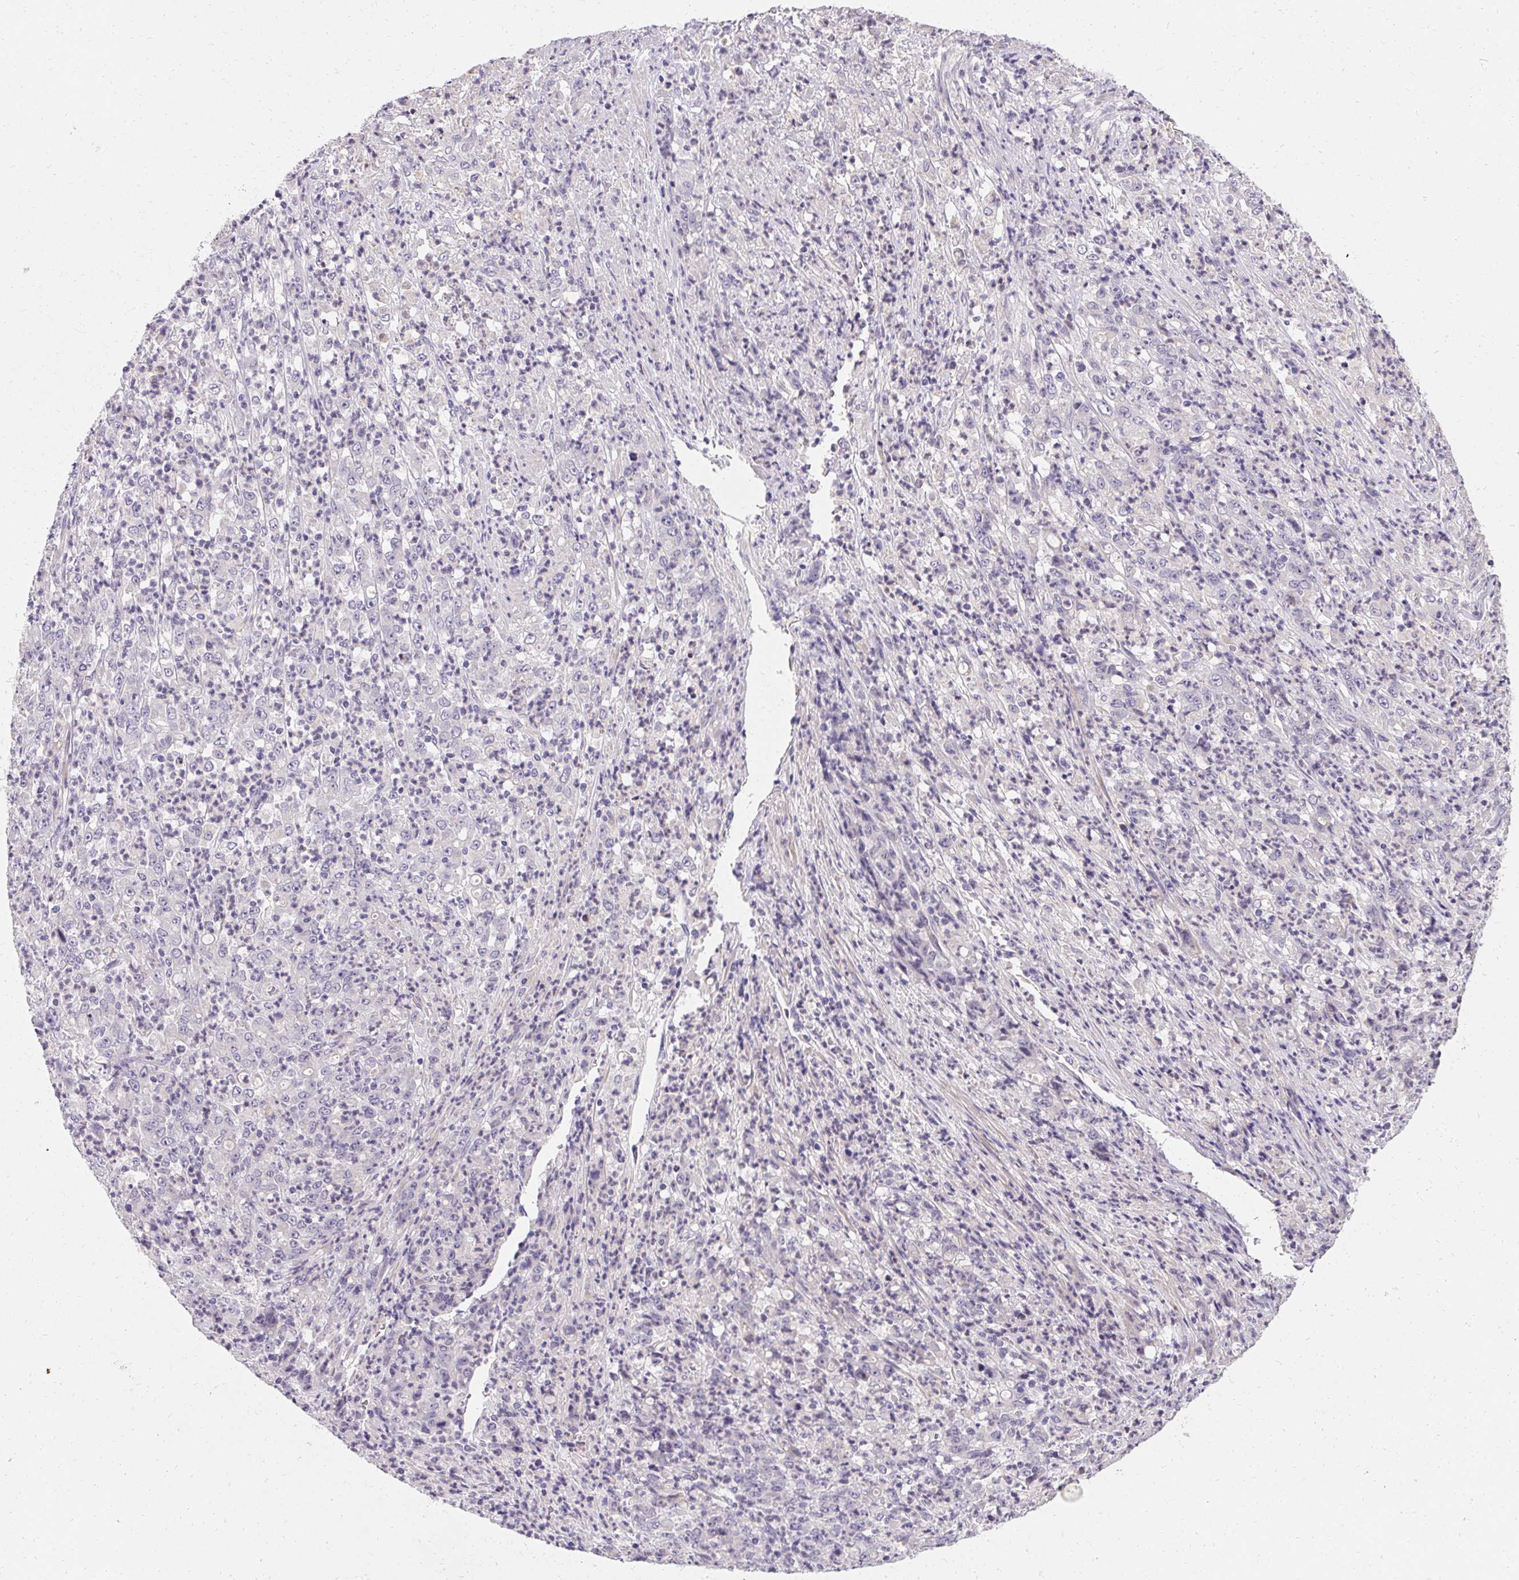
{"staining": {"intensity": "negative", "quantity": "none", "location": "none"}, "tissue": "stomach cancer", "cell_type": "Tumor cells", "image_type": "cancer", "snomed": [{"axis": "morphology", "description": "Adenocarcinoma, NOS"}, {"axis": "topography", "description": "Stomach, lower"}], "caption": "There is no significant positivity in tumor cells of stomach cancer (adenocarcinoma). (Stains: DAB immunohistochemistry (IHC) with hematoxylin counter stain, Microscopy: brightfield microscopy at high magnification).", "gene": "TRIP13", "patient": {"sex": "female", "age": 71}}